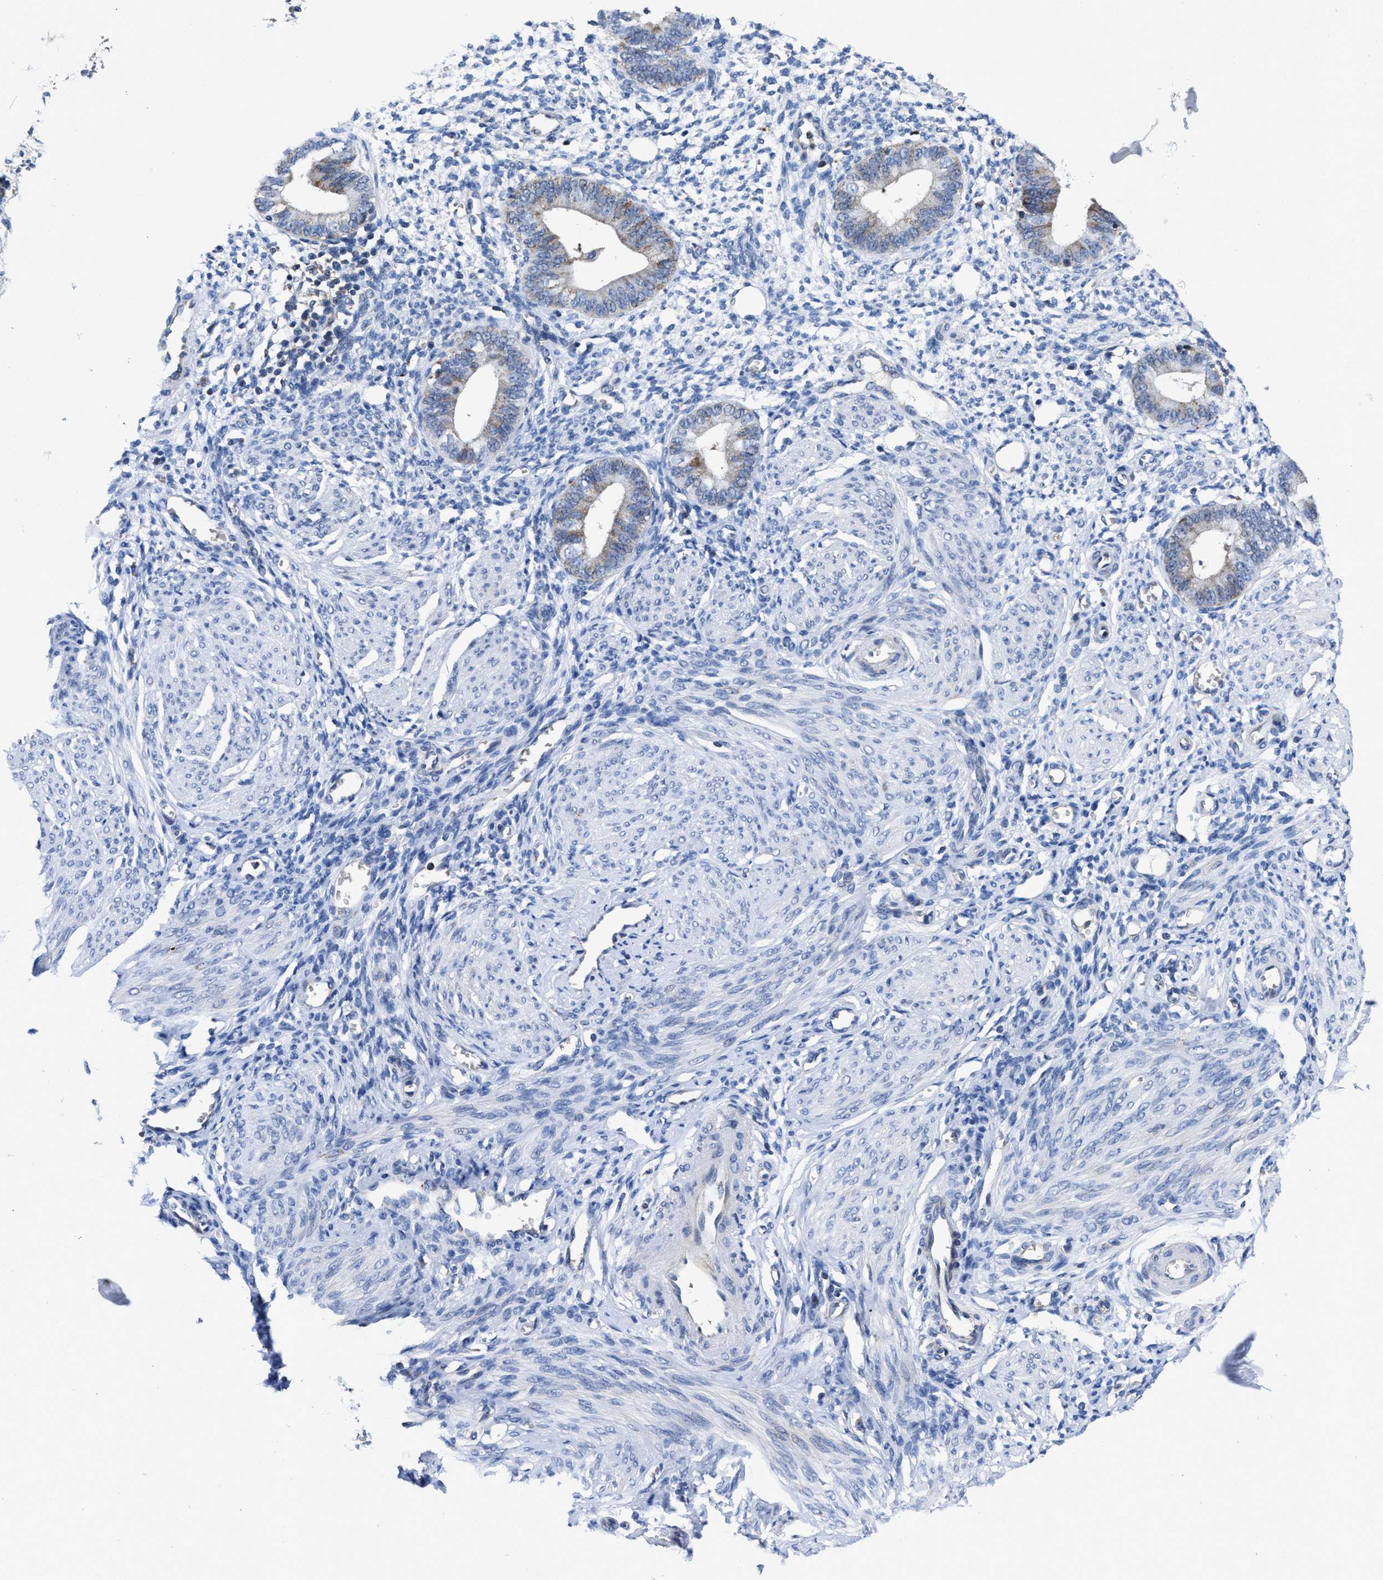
{"staining": {"intensity": "negative", "quantity": "none", "location": "none"}, "tissue": "endometrium", "cell_type": "Cells in endometrial stroma", "image_type": "normal", "snomed": [{"axis": "morphology", "description": "Normal tissue, NOS"}, {"axis": "topography", "description": "Endometrium"}], "caption": "Histopathology image shows no significant protein expression in cells in endometrial stroma of unremarkable endometrium. Nuclei are stained in blue.", "gene": "CACNA1D", "patient": {"sex": "female", "age": 46}}